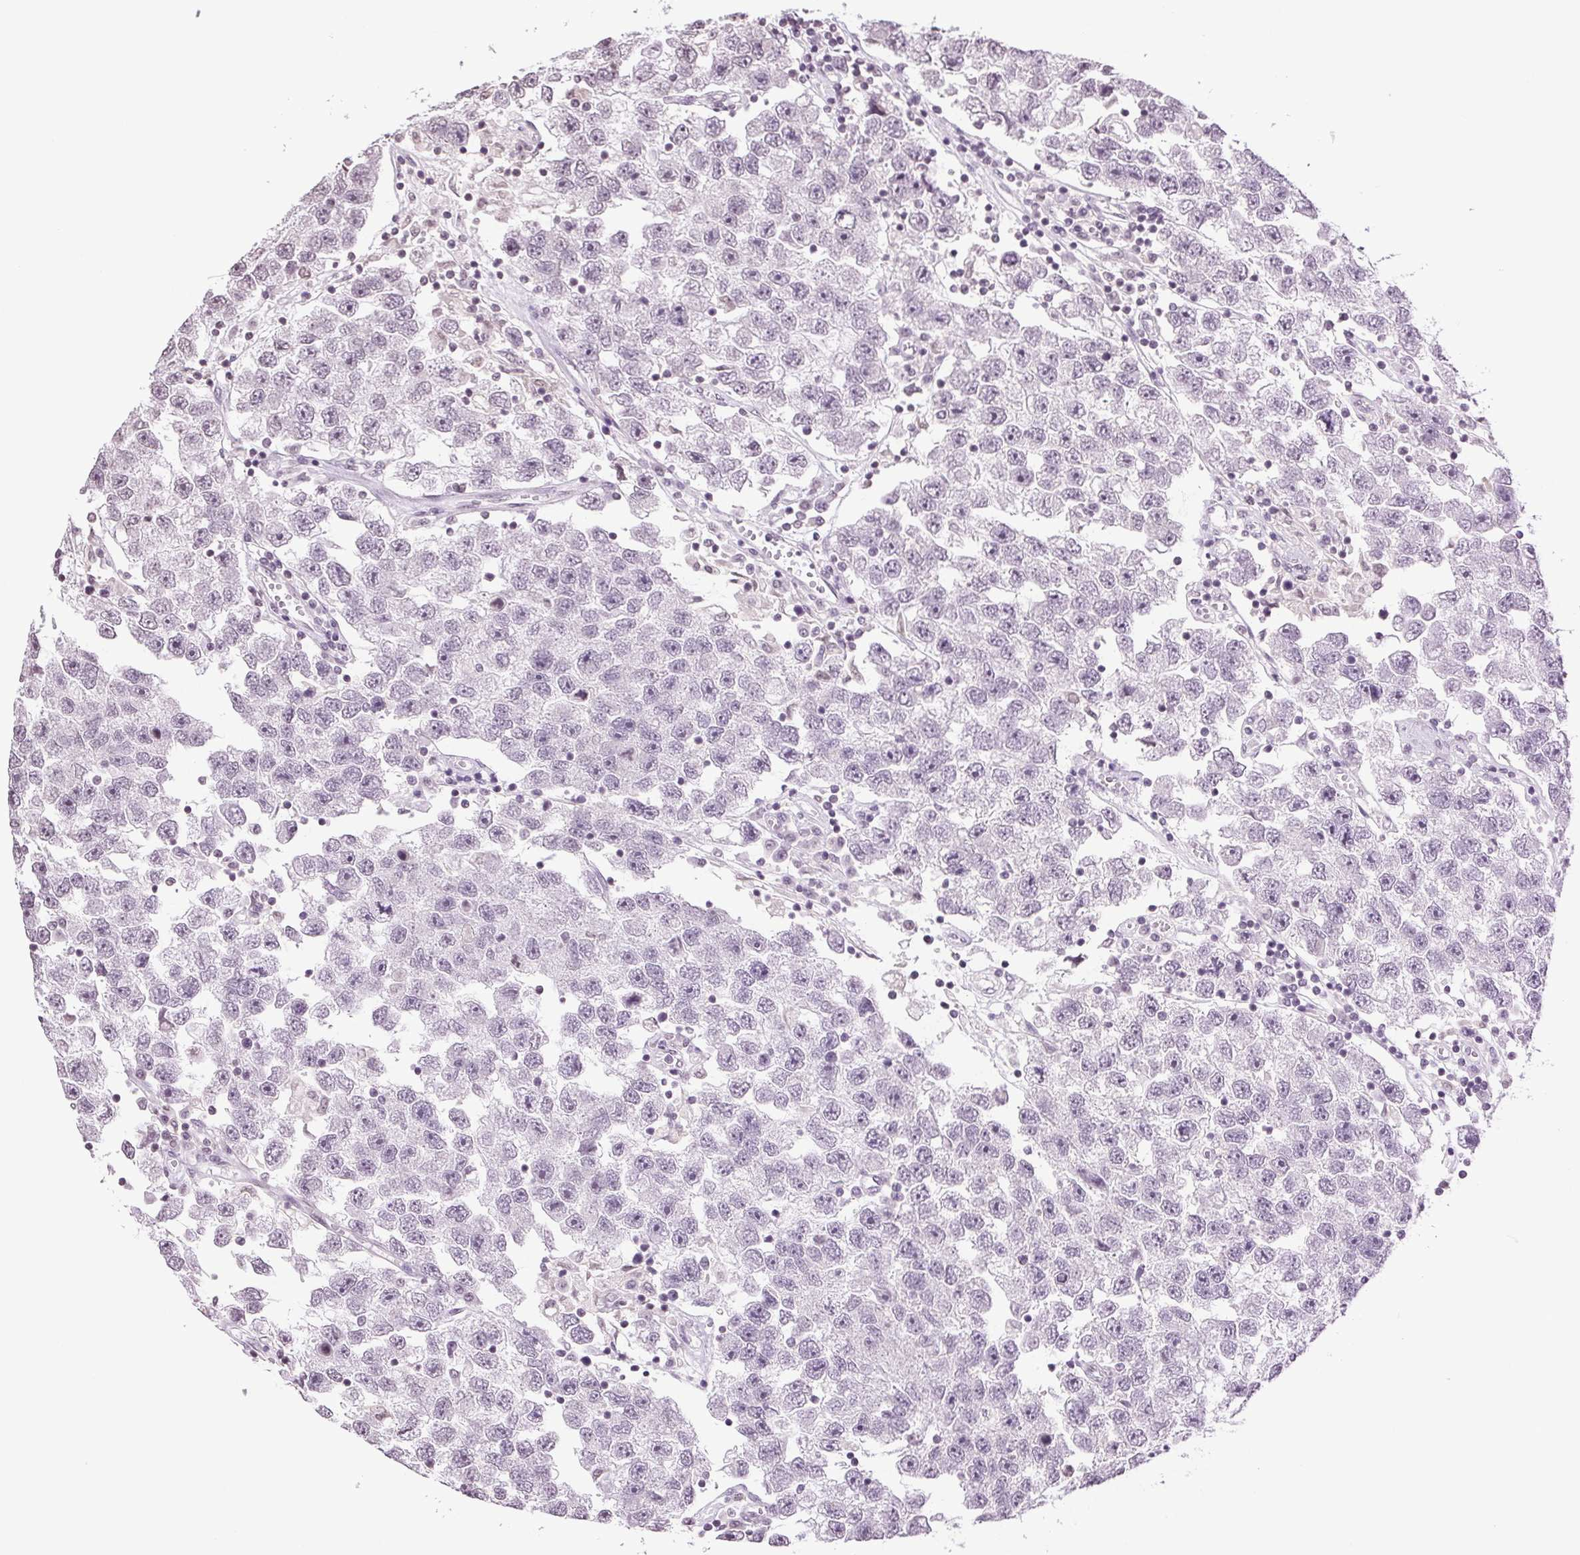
{"staining": {"intensity": "negative", "quantity": "none", "location": "none"}, "tissue": "testis cancer", "cell_type": "Tumor cells", "image_type": "cancer", "snomed": [{"axis": "morphology", "description": "Seminoma, NOS"}, {"axis": "topography", "description": "Testis"}], "caption": "This is a photomicrograph of IHC staining of testis seminoma, which shows no staining in tumor cells.", "gene": "TNNT3", "patient": {"sex": "male", "age": 26}}